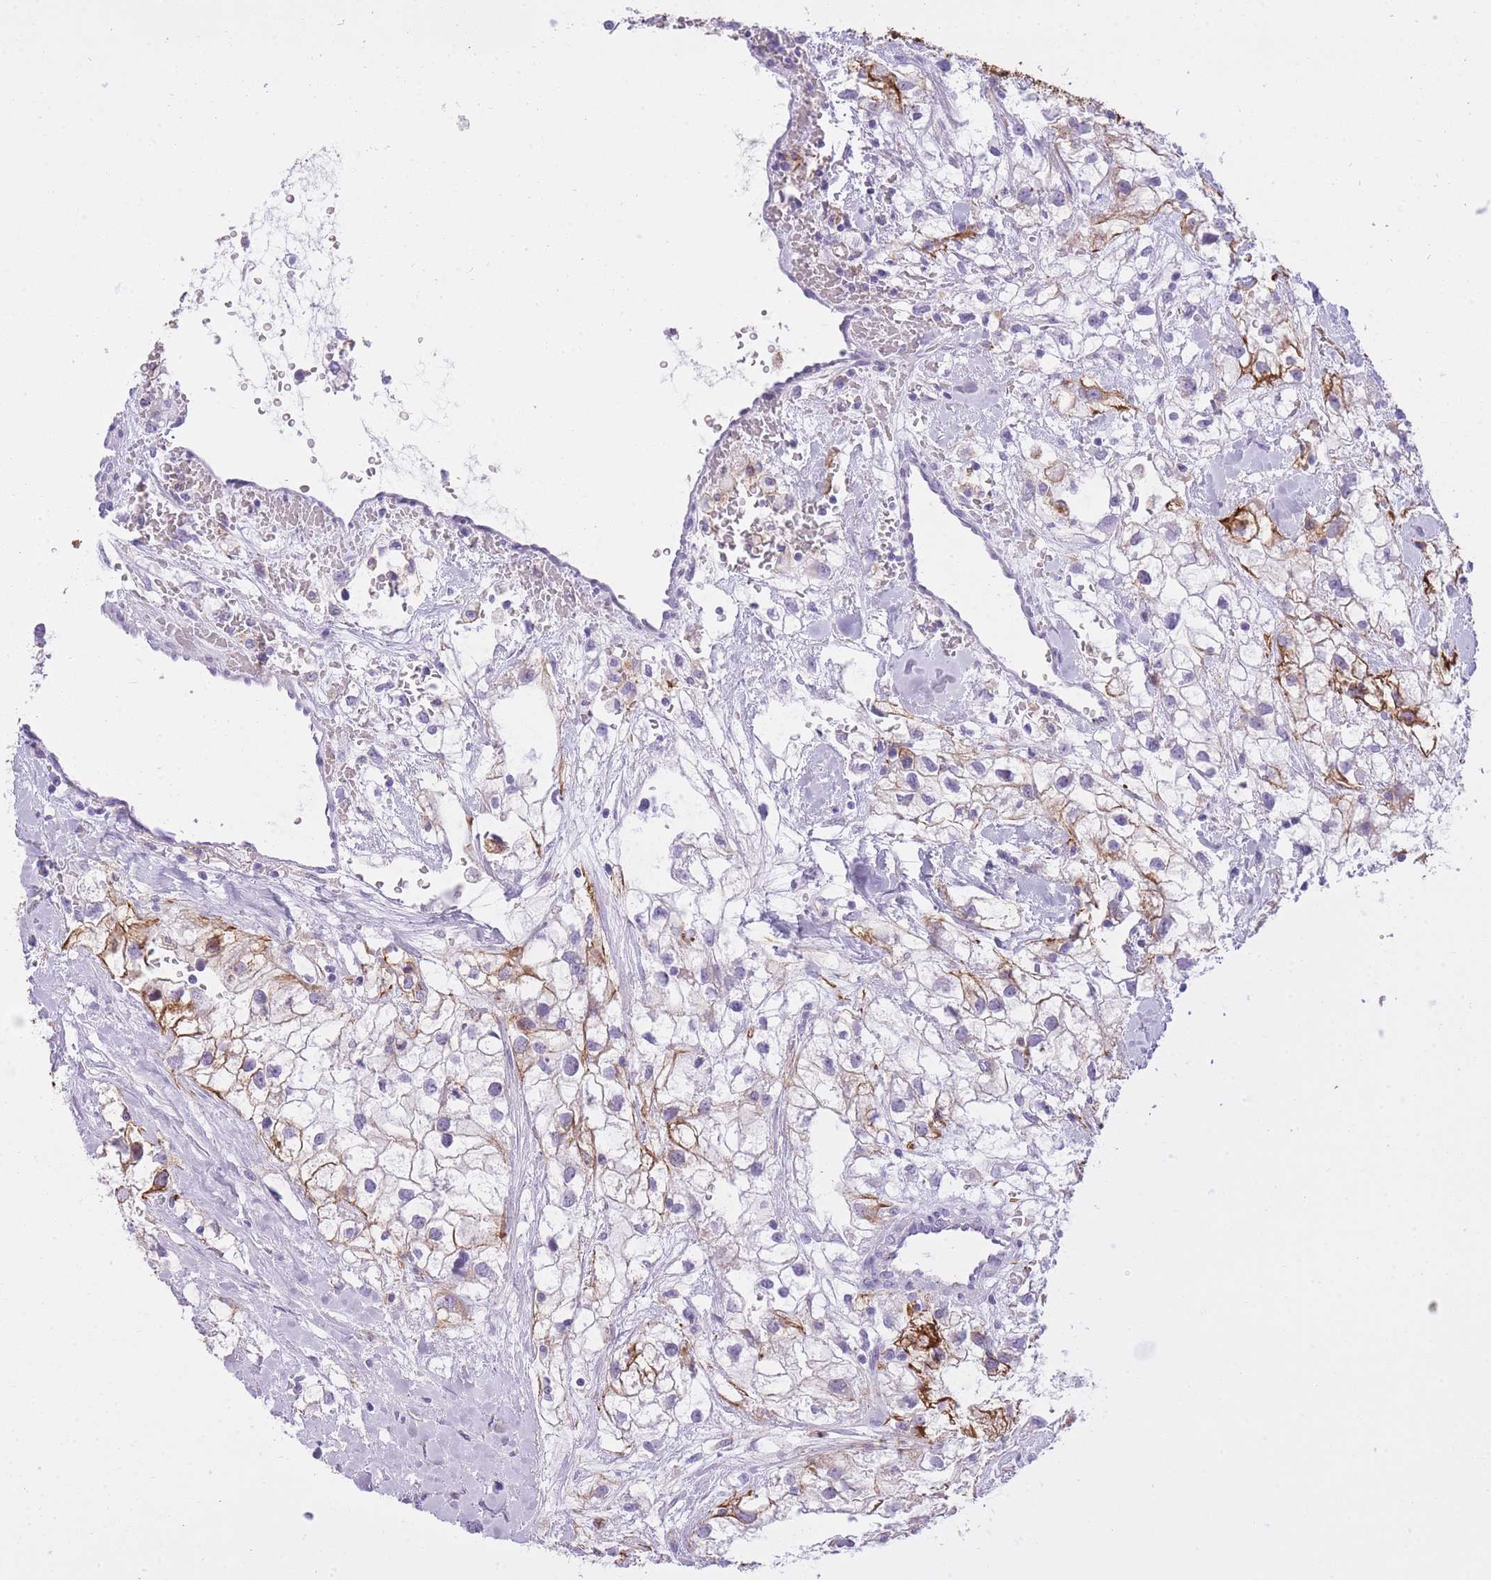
{"staining": {"intensity": "strong", "quantity": "<25%", "location": "cytoplasmic/membranous"}, "tissue": "renal cancer", "cell_type": "Tumor cells", "image_type": "cancer", "snomed": [{"axis": "morphology", "description": "Adenocarcinoma, NOS"}, {"axis": "topography", "description": "Kidney"}], "caption": "IHC micrograph of neoplastic tissue: renal cancer stained using immunohistochemistry (IHC) demonstrates medium levels of strong protein expression localized specifically in the cytoplasmic/membranous of tumor cells, appearing as a cytoplasmic/membranous brown color.", "gene": "RADX", "patient": {"sex": "male", "age": 59}}